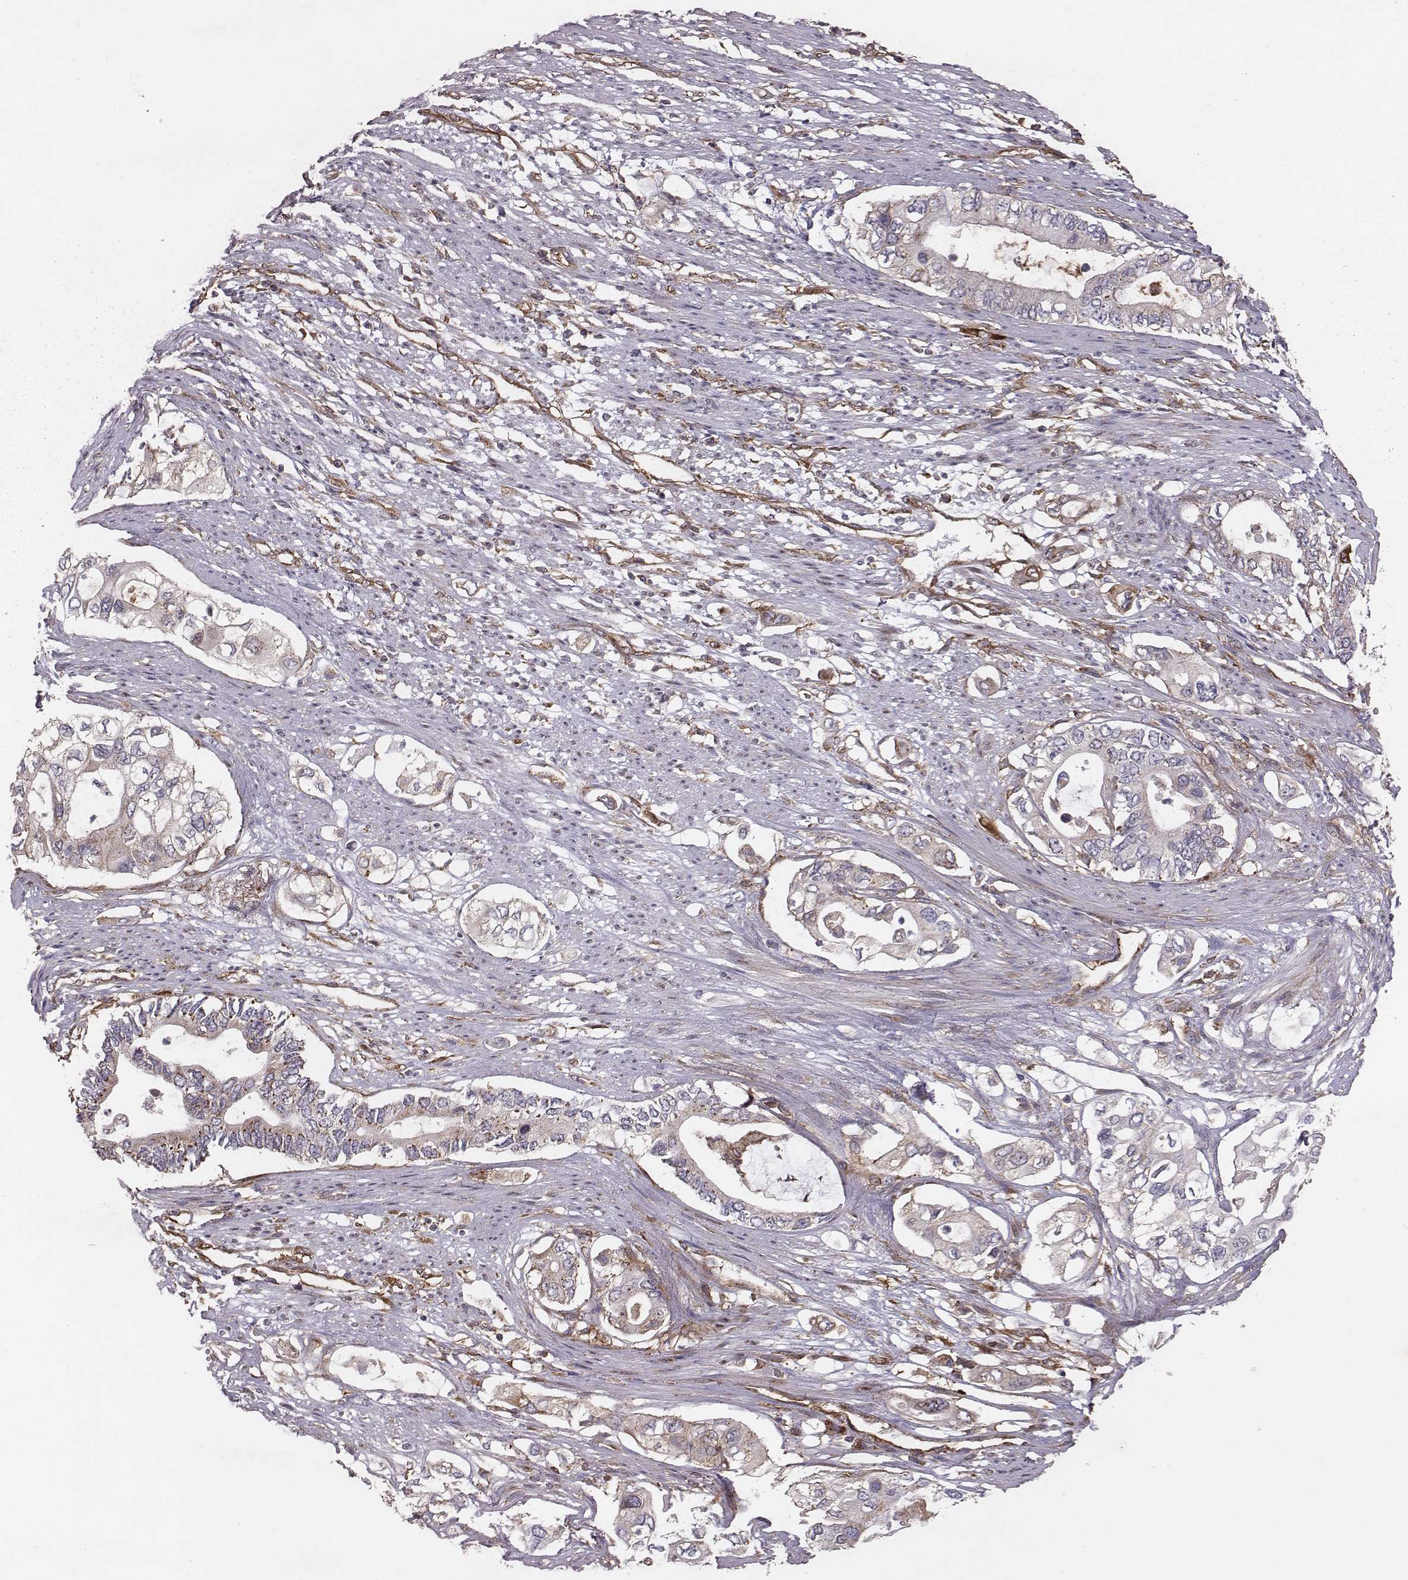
{"staining": {"intensity": "weak", "quantity": "25%-75%", "location": "cytoplasmic/membranous"}, "tissue": "pancreatic cancer", "cell_type": "Tumor cells", "image_type": "cancer", "snomed": [{"axis": "morphology", "description": "Adenocarcinoma, NOS"}, {"axis": "topography", "description": "Pancreas"}], "caption": "A low amount of weak cytoplasmic/membranous staining is present in approximately 25%-75% of tumor cells in pancreatic cancer (adenocarcinoma) tissue.", "gene": "TXLNA", "patient": {"sex": "female", "age": 63}}